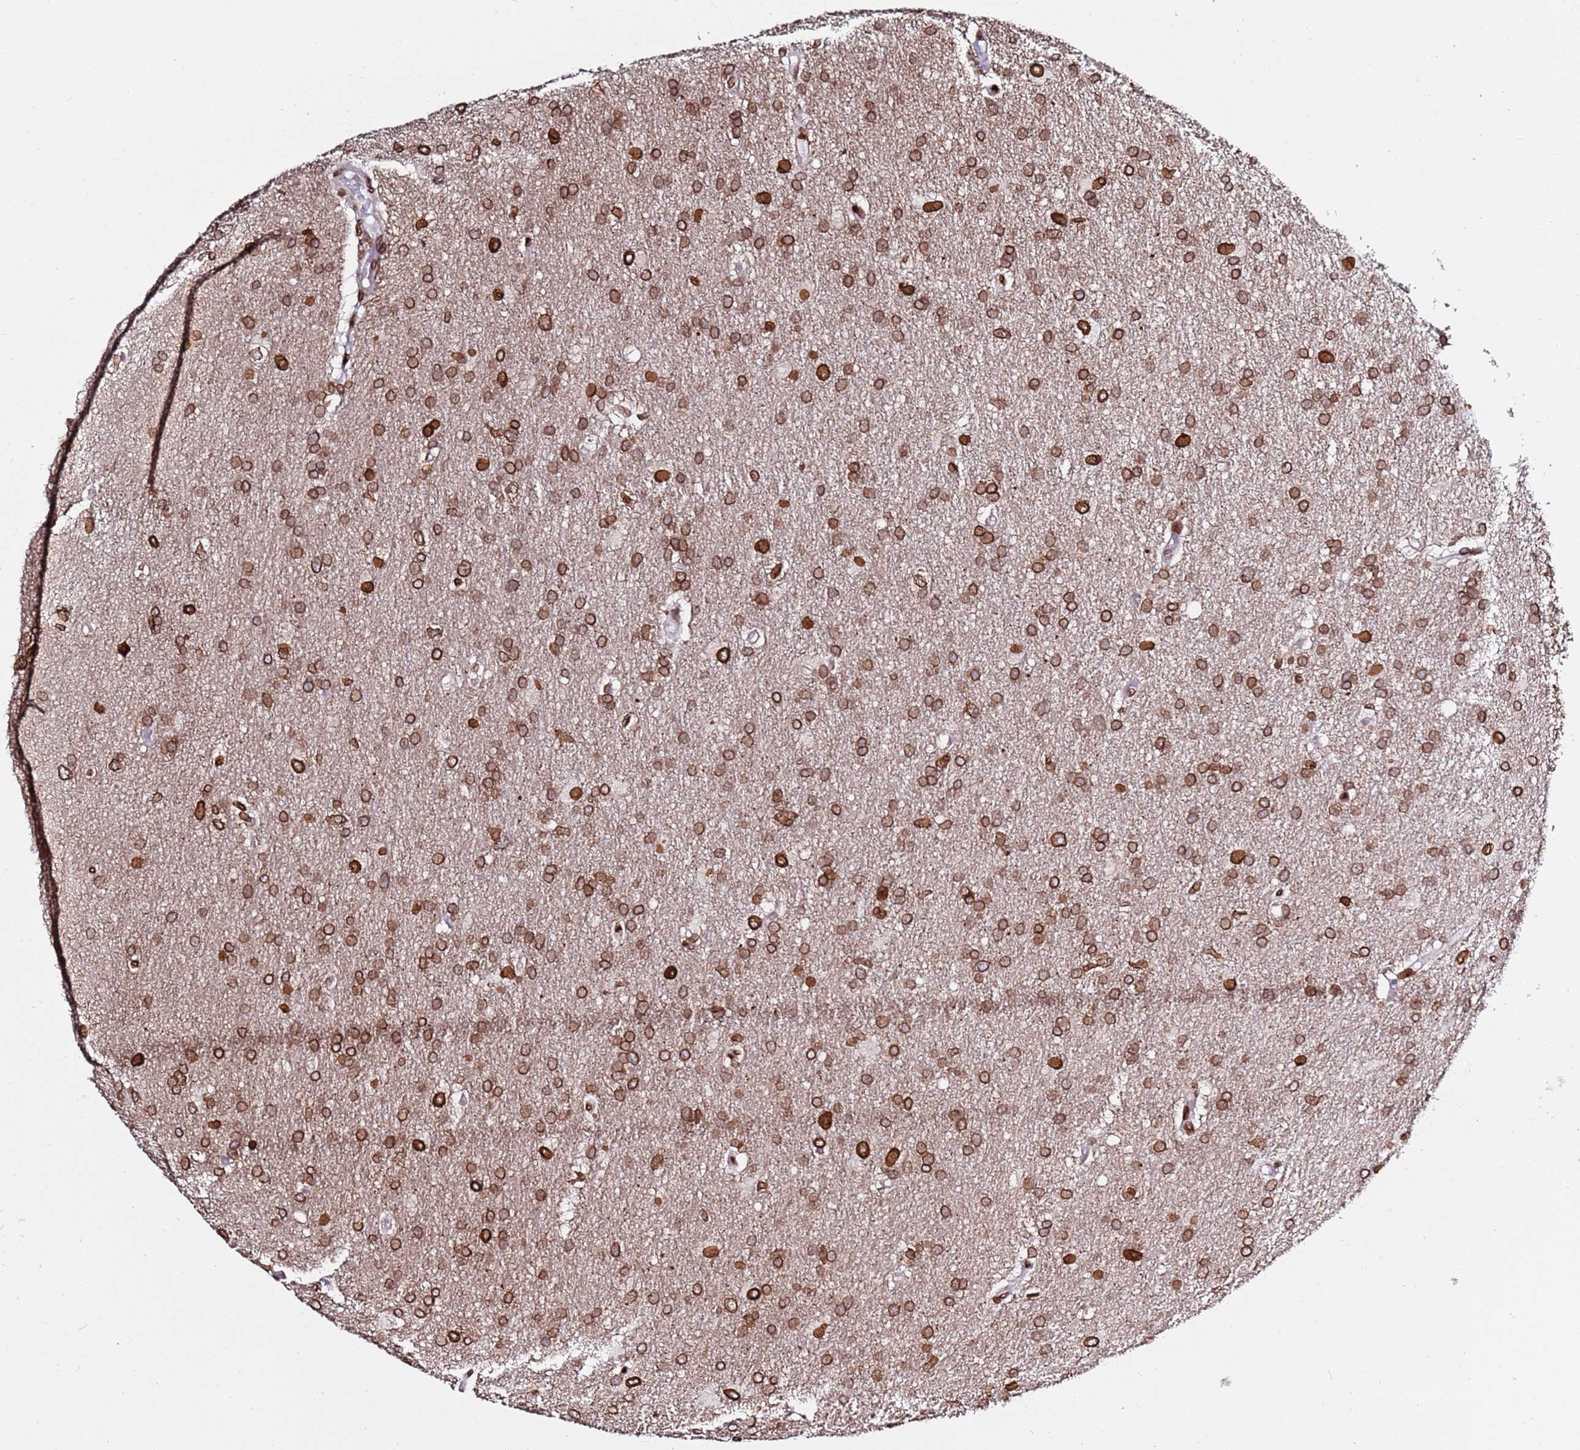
{"staining": {"intensity": "moderate", "quantity": "25%-75%", "location": "cytoplasmic/membranous,nuclear"}, "tissue": "glioma", "cell_type": "Tumor cells", "image_type": "cancer", "snomed": [{"axis": "morphology", "description": "Glioma, malignant, High grade"}, {"axis": "topography", "description": "Brain"}], "caption": "Glioma was stained to show a protein in brown. There is medium levels of moderate cytoplasmic/membranous and nuclear staining in about 25%-75% of tumor cells.", "gene": "TOR1AIP1", "patient": {"sex": "male", "age": 77}}